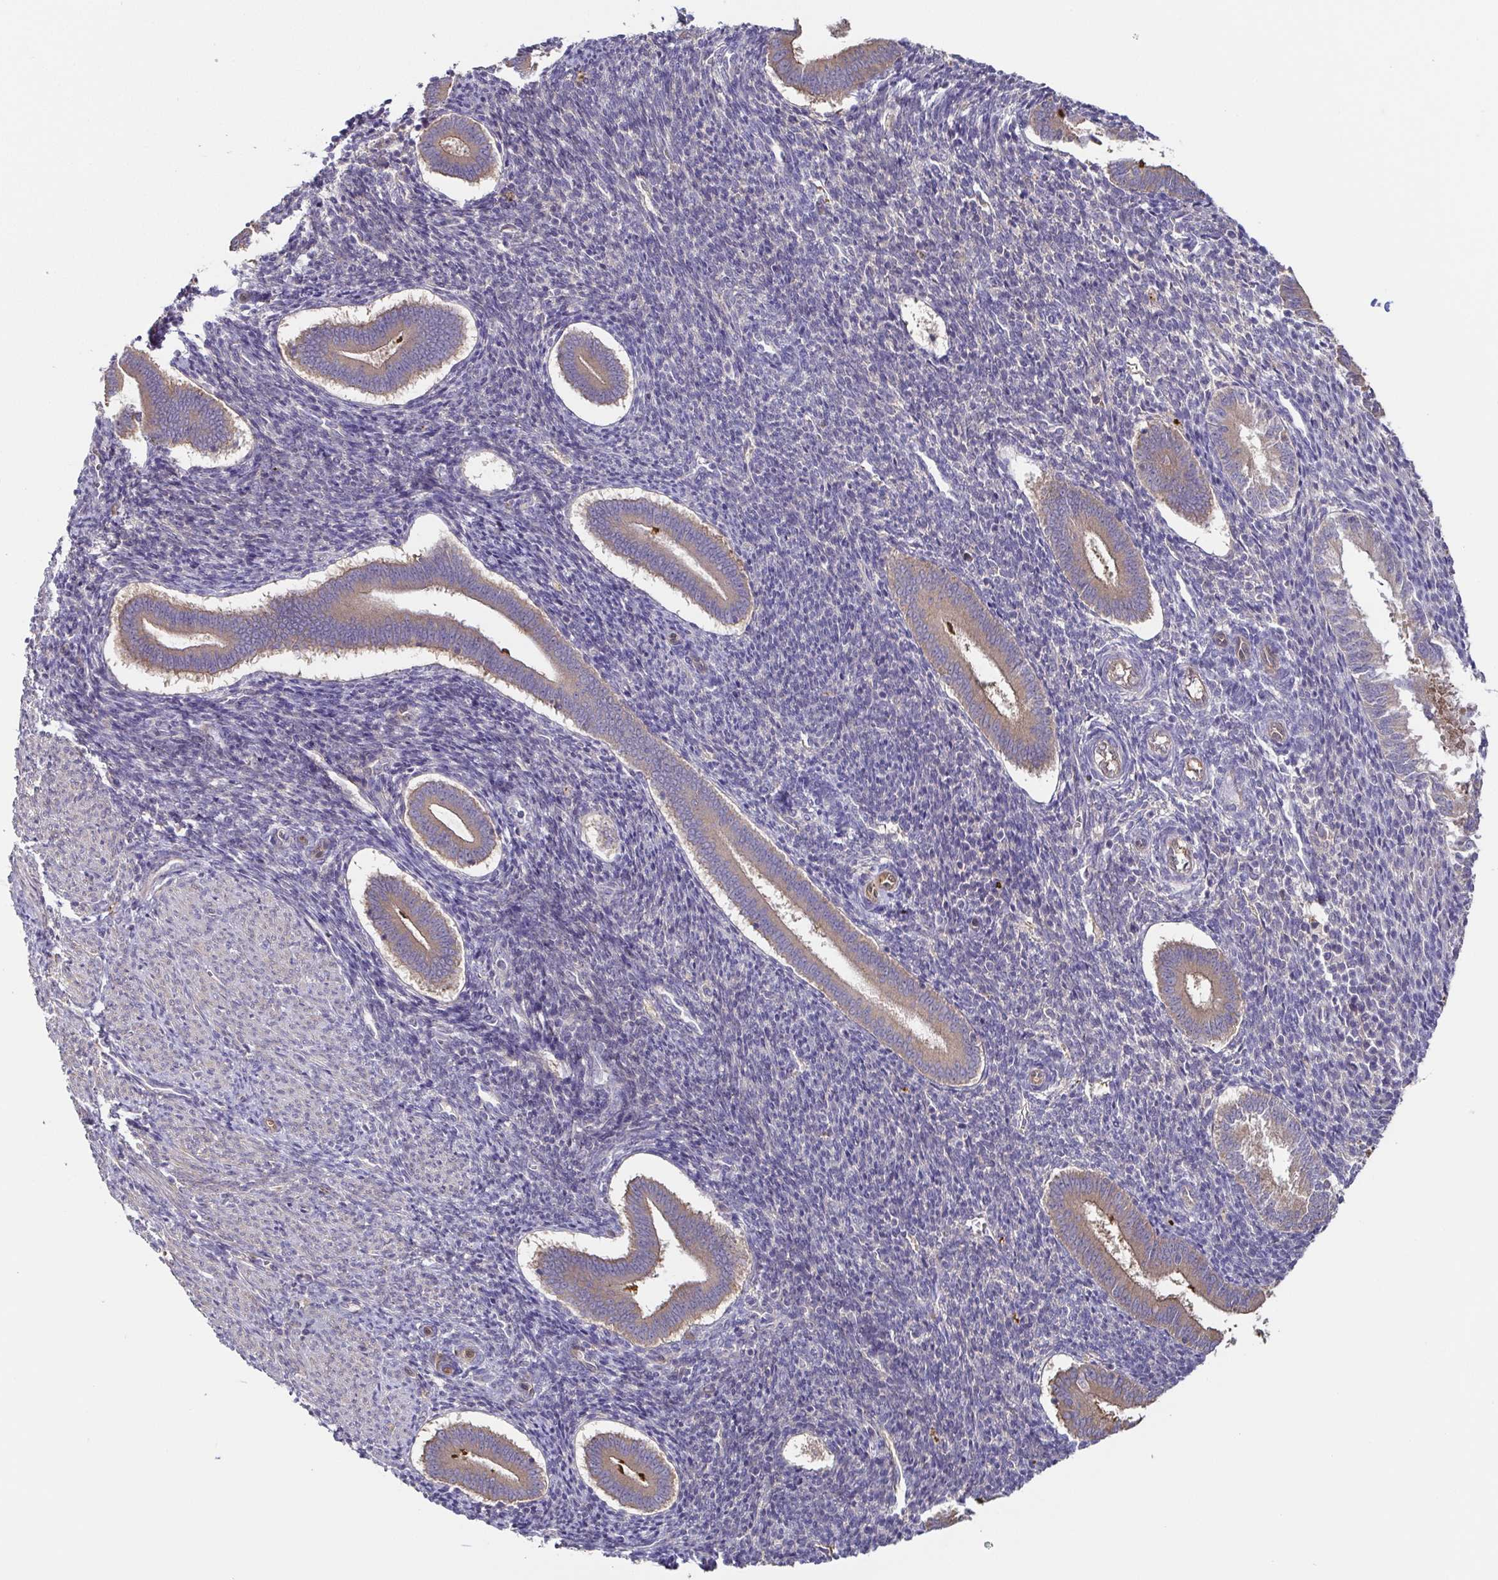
{"staining": {"intensity": "negative", "quantity": "none", "location": "none"}, "tissue": "endometrium", "cell_type": "Cells in endometrial stroma", "image_type": "normal", "snomed": [{"axis": "morphology", "description": "Normal tissue, NOS"}, {"axis": "topography", "description": "Endometrium"}], "caption": "The image demonstrates no significant staining in cells in endometrial stroma of endometrium.", "gene": "EIF3D", "patient": {"sex": "female", "age": 25}}